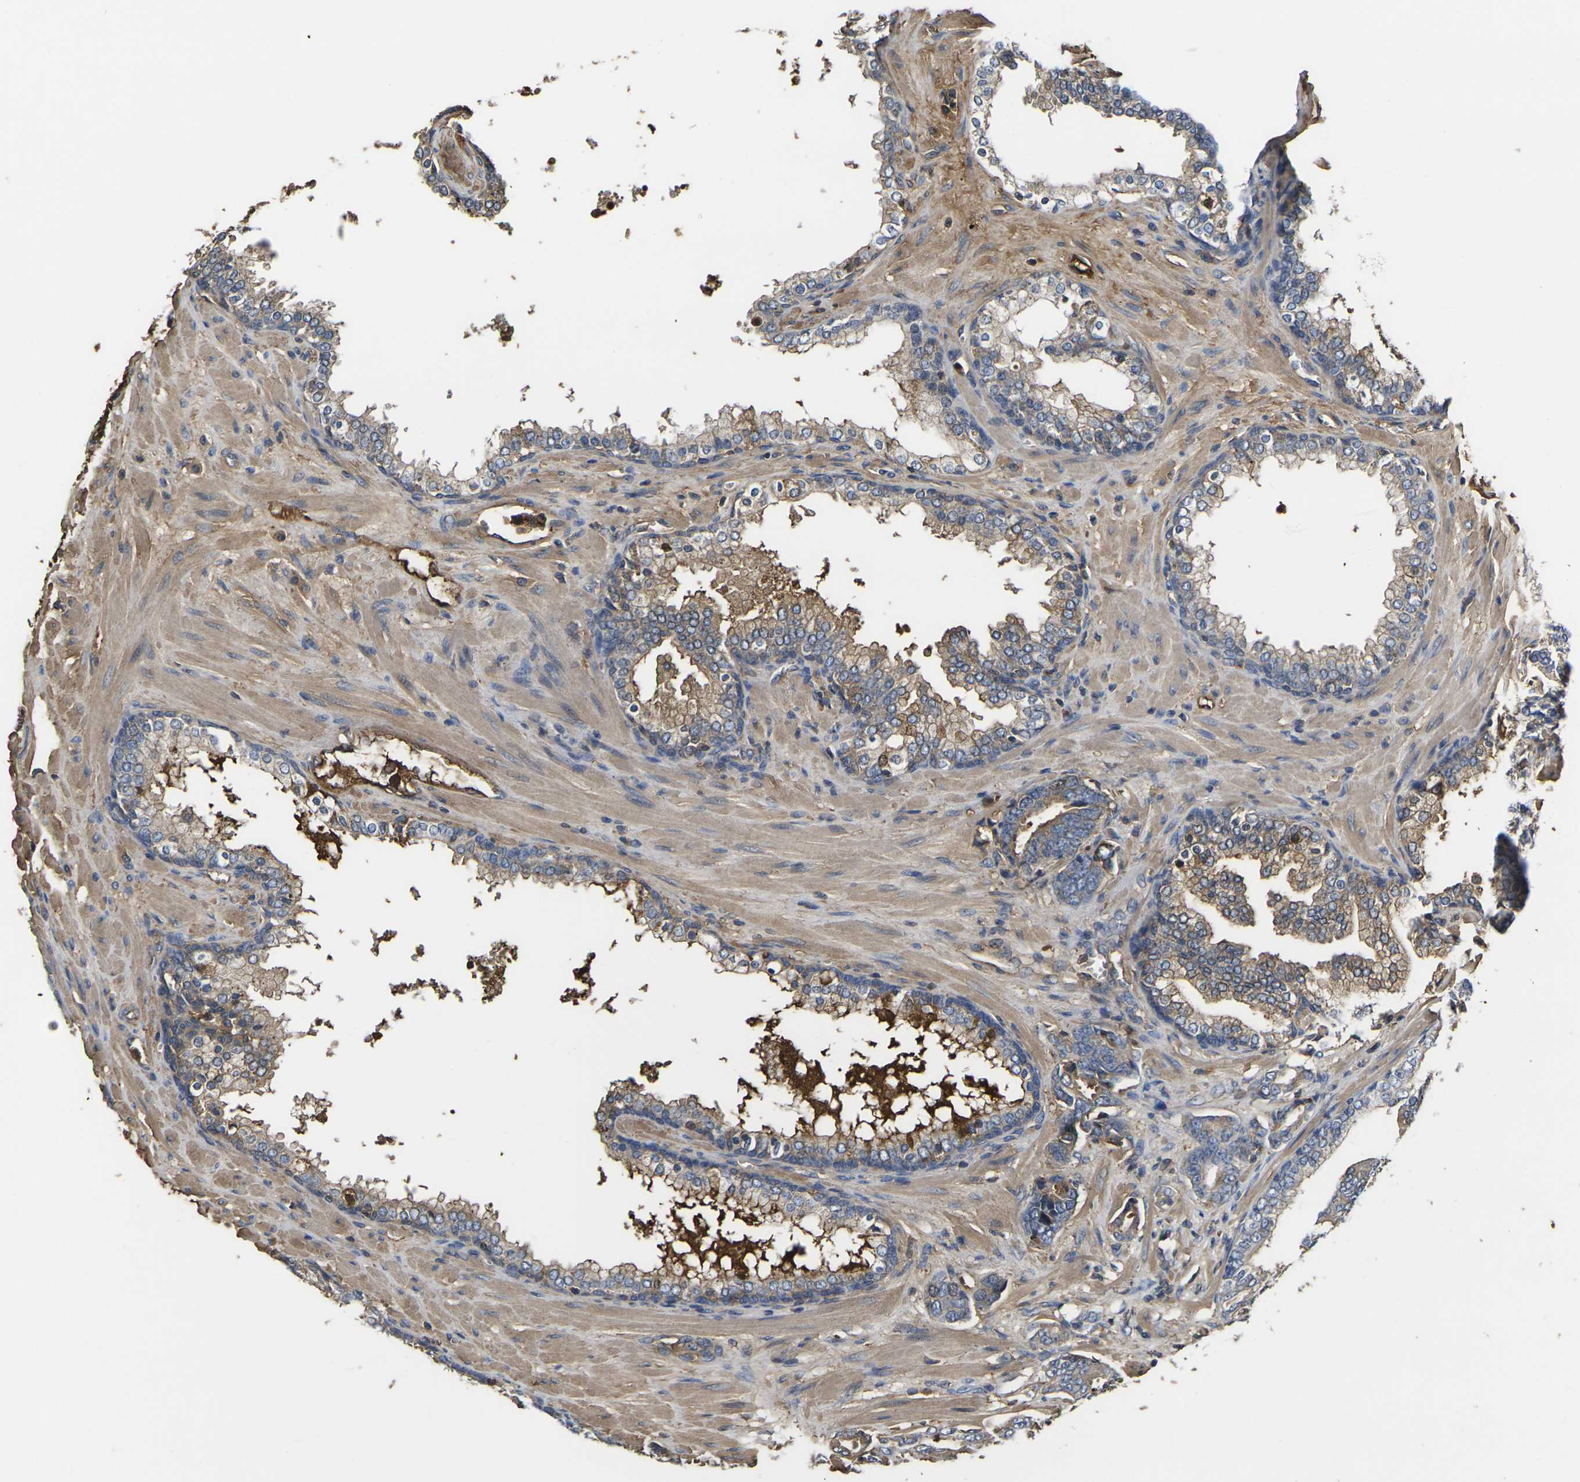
{"staining": {"intensity": "moderate", "quantity": "<25%", "location": "cytoplasmic/membranous"}, "tissue": "prostate cancer", "cell_type": "Tumor cells", "image_type": "cancer", "snomed": [{"axis": "morphology", "description": "Adenocarcinoma, Low grade"}, {"axis": "topography", "description": "Prostate"}], "caption": "Prostate low-grade adenocarcinoma was stained to show a protein in brown. There is low levels of moderate cytoplasmic/membranous positivity in about <25% of tumor cells. (DAB (3,3'-diaminobenzidine) = brown stain, brightfield microscopy at high magnification).", "gene": "HSPG2", "patient": {"sex": "male", "age": 58}}